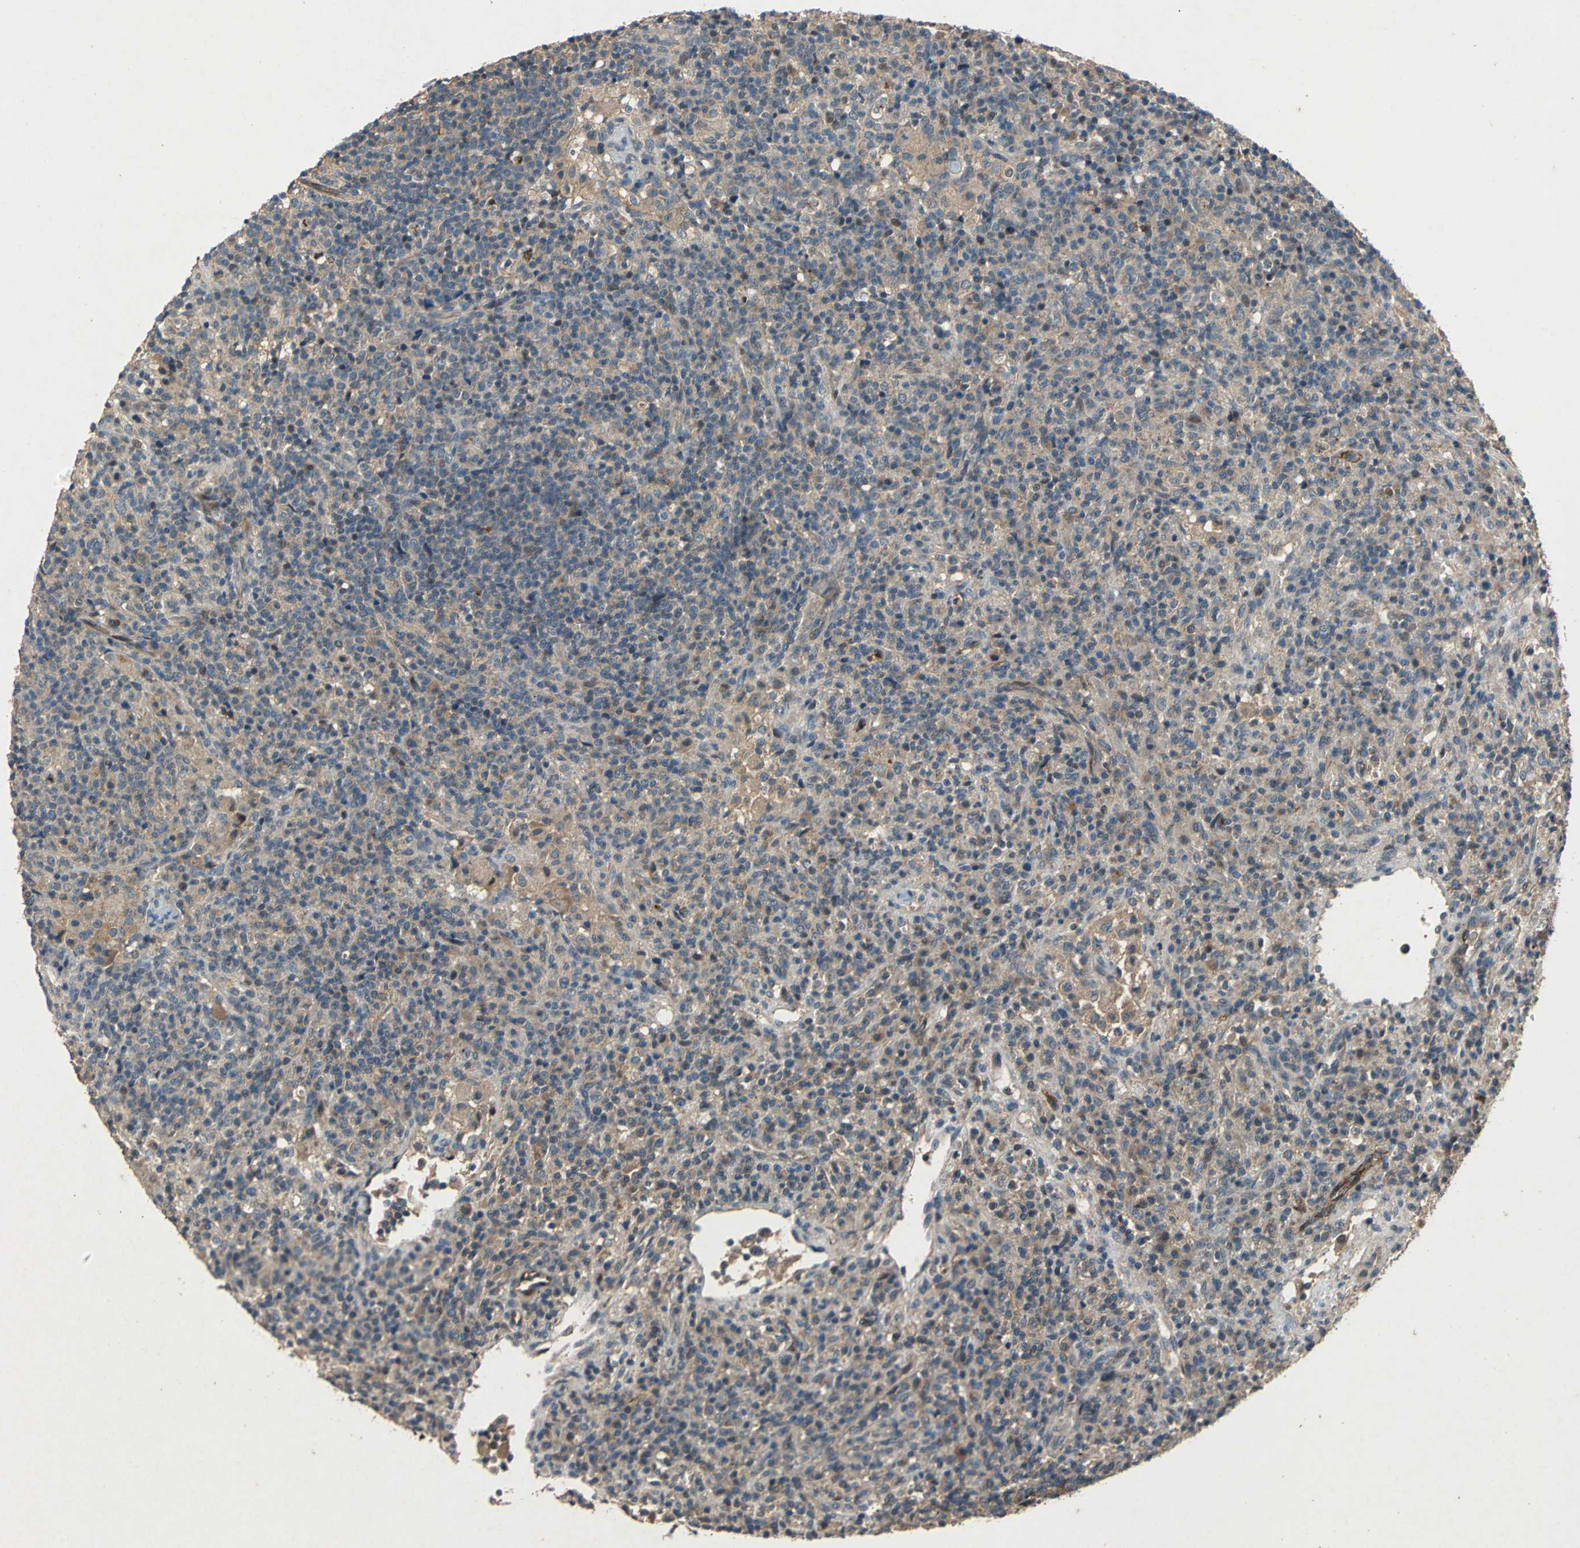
{"staining": {"intensity": "weak", "quantity": ">75%", "location": "cytoplasmic/membranous"}, "tissue": "lymphoma", "cell_type": "Tumor cells", "image_type": "cancer", "snomed": [{"axis": "morphology", "description": "Hodgkin's disease, NOS"}, {"axis": "topography", "description": "Lymph node"}], "caption": "Protein staining shows weak cytoplasmic/membranous staining in approximately >75% of tumor cells in lymphoma.", "gene": "EMCN", "patient": {"sex": "male", "age": 65}}